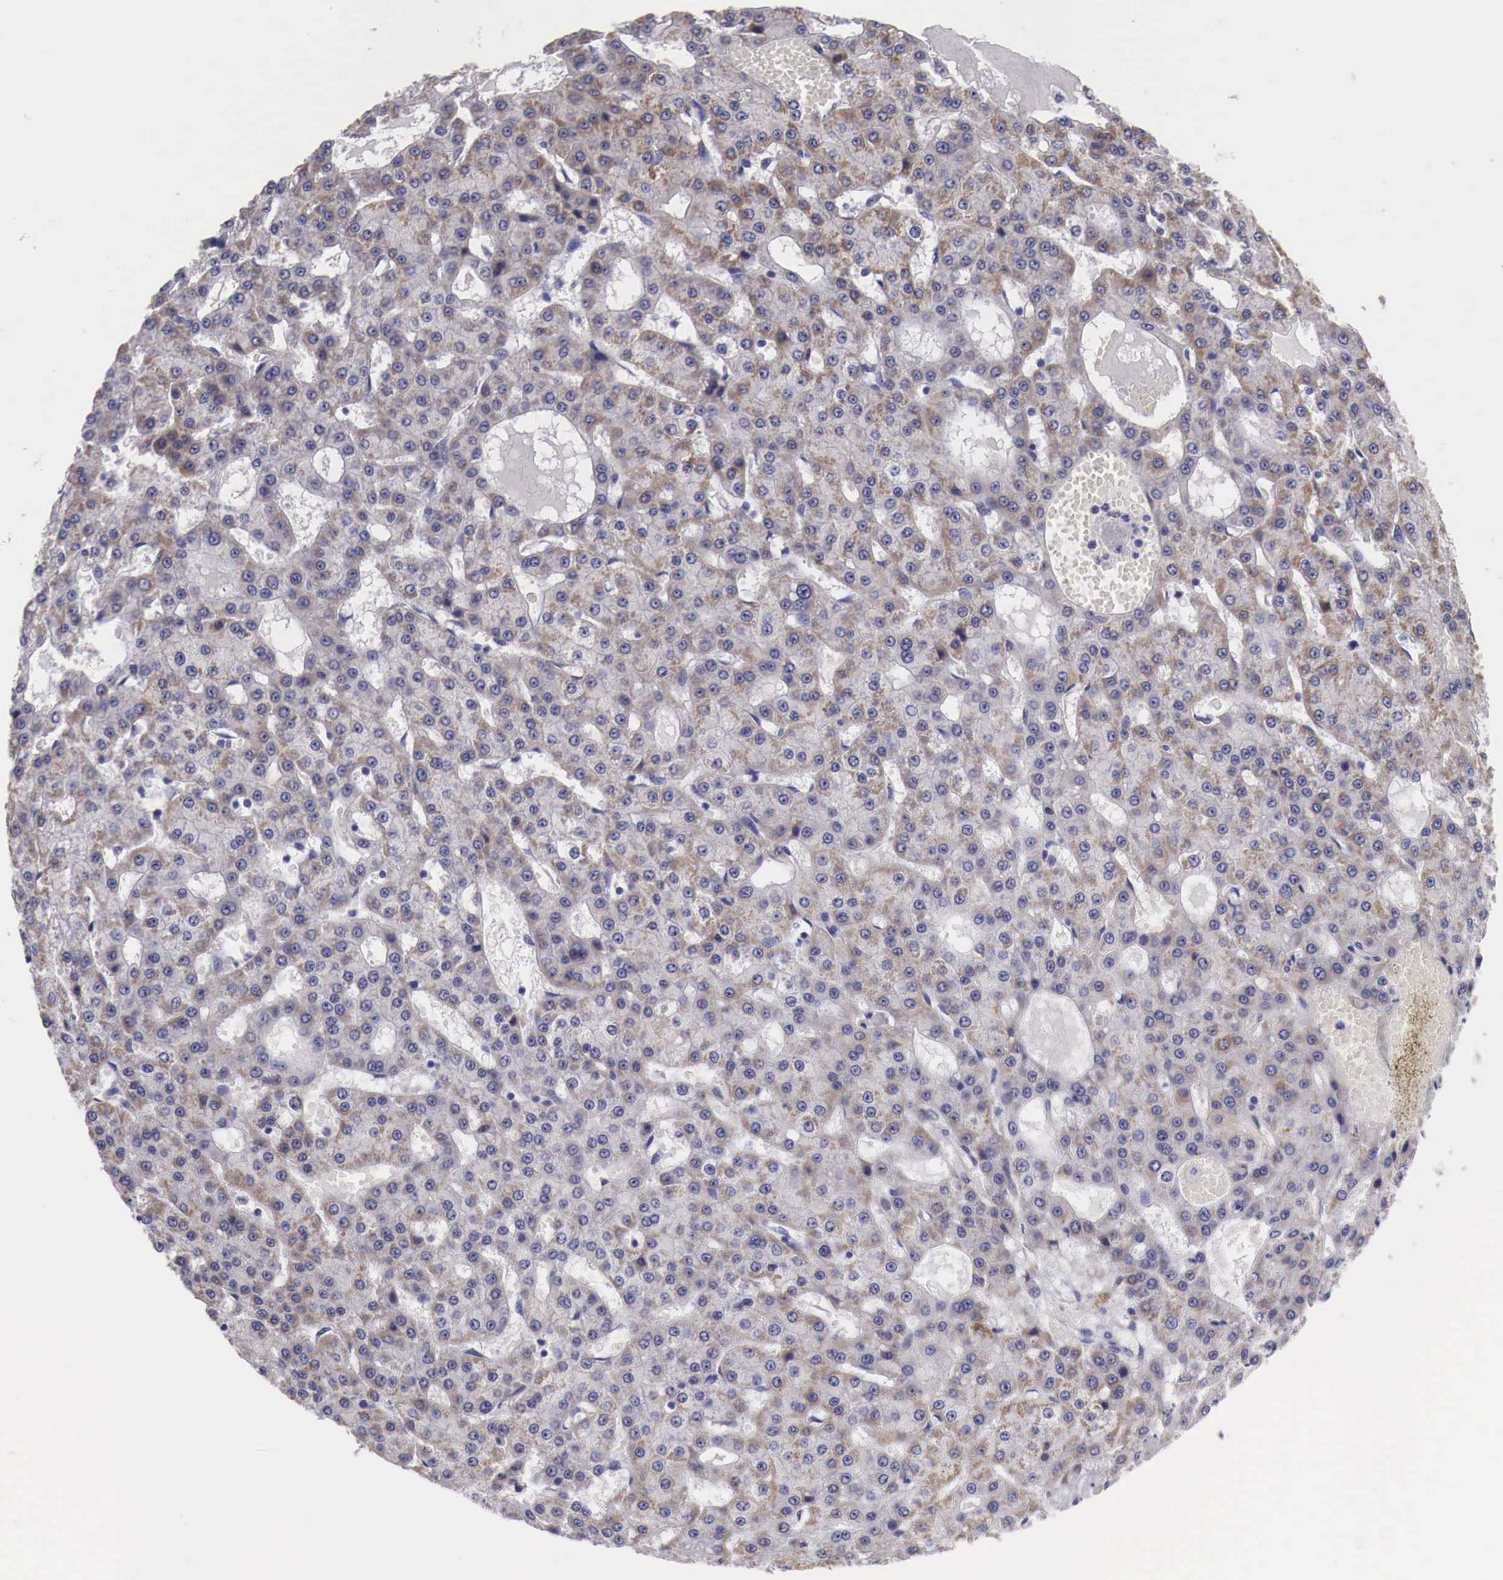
{"staining": {"intensity": "weak", "quantity": "25%-75%", "location": "cytoplasmic/membranous"}, "tissue": "liver cancer", "cell_type": "Tumor cells", "image_type": "cancer", "snomed": [{"axis": "morphology", "description": "Carcinoma, Hepatocellular, NOS"}, {"axis": "topography", "description": "Liver"}], "caption": "This photomicrograph shows immunohistochemistry staining of human liver cancer, with low weak cytoplasmic/membranous expression in approximately 25%-75% of tumor cells.", "gene": "NREP", "patient": {"sex": "male", "age": 47}}